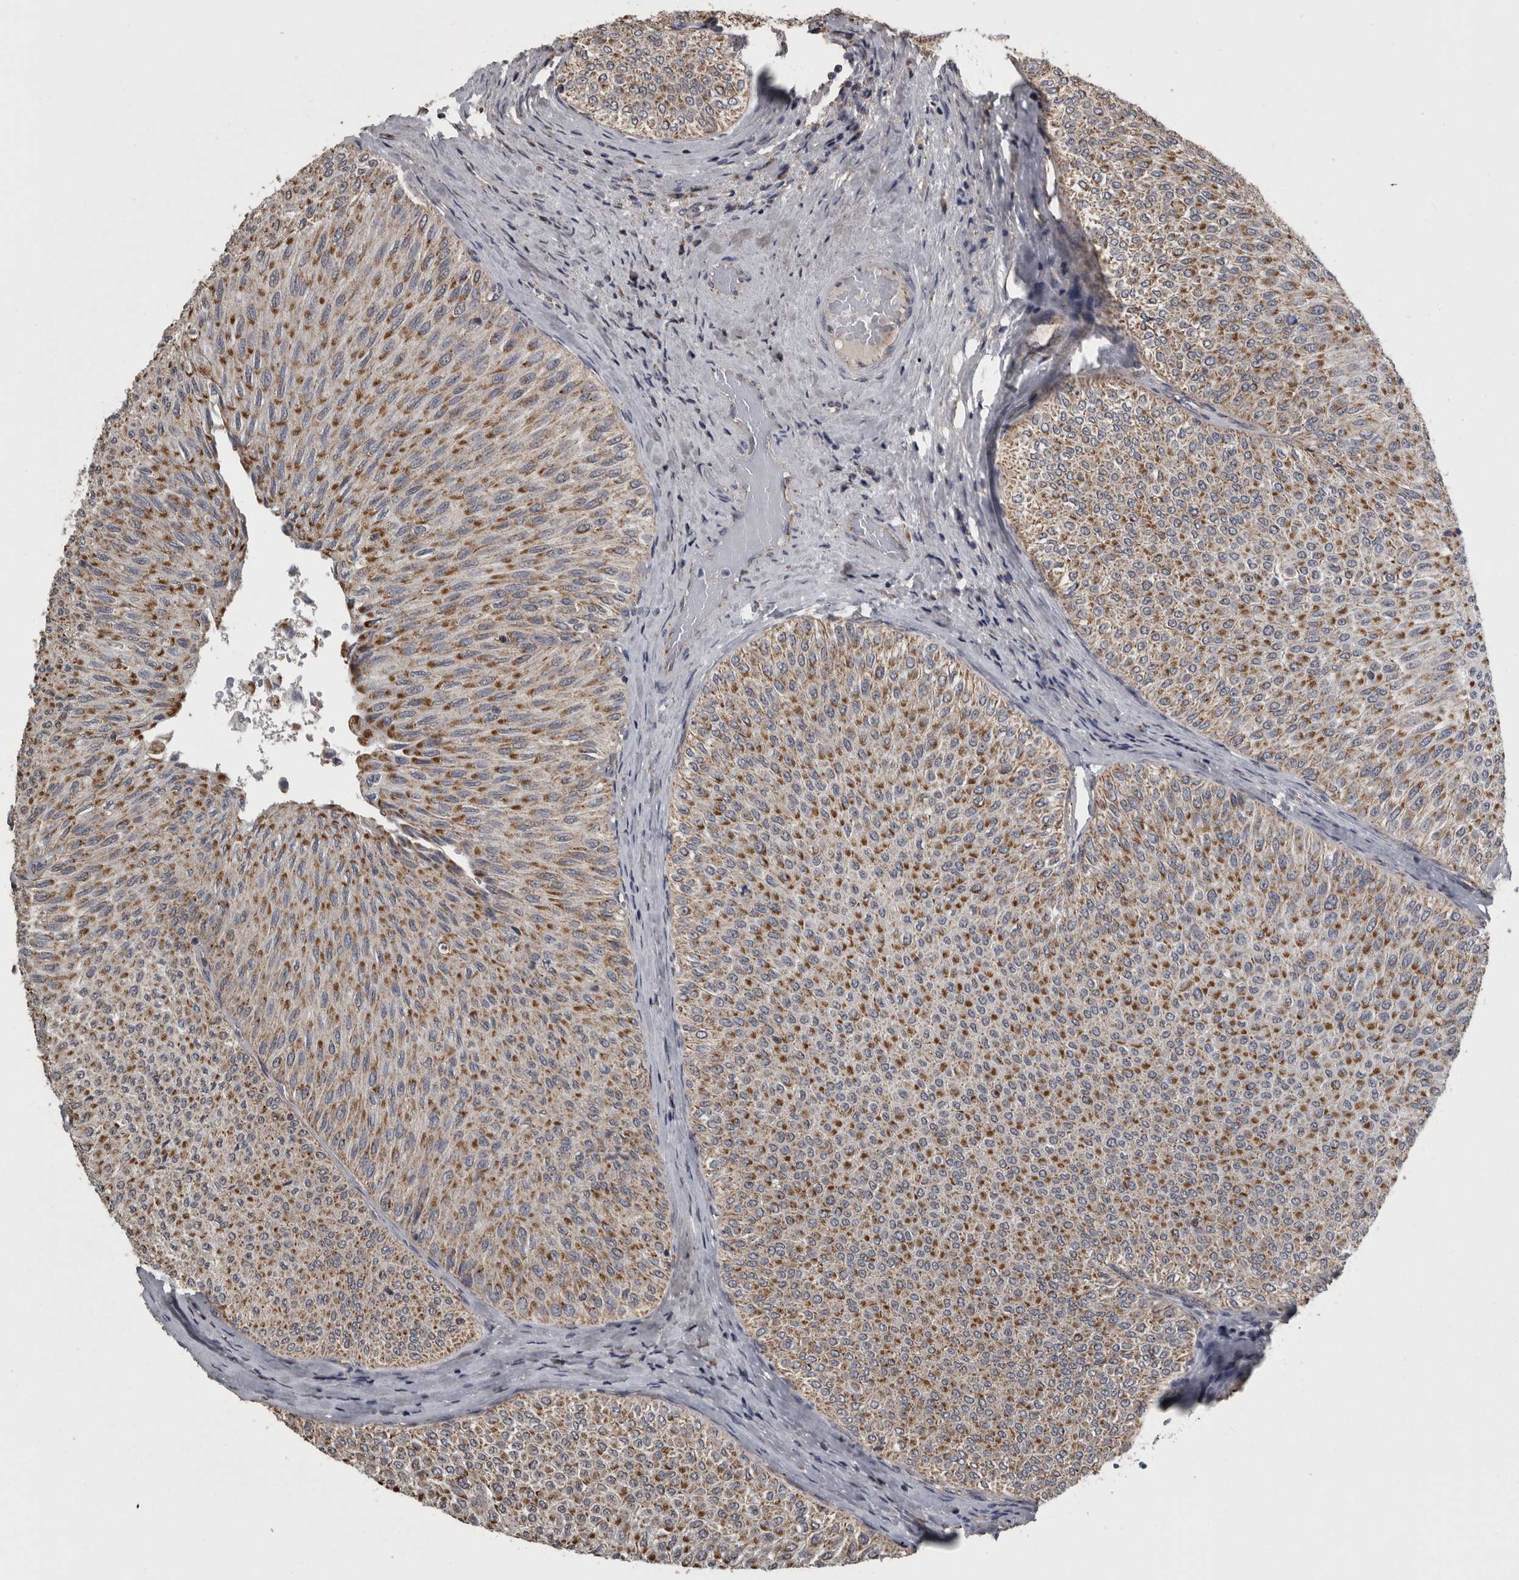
{"staining": {"intensity": "moderate", "quantity": ">75%", "location": "cytoplasmic/membranous"}, "tissue": "urothelial cancer", "cell_type": "Tumor cells", "image_type": "cancer", "snomed": [{"axis": "morphology", "description": "Urothelial carcinoma, Low grade"}, {"axis": "topography", "description": "Urinary bladder"}], "caption": "Immunohistochemical staining of human low-grade urothelial carcinoma shows medium levels of moderate cytoplasmic/membranous staining in approximately >75% of tumor cells. (DAB IHC with brightfield microscopy, high magnification).", "gene": "FRK", "patient": {"sex": "male", "age": 78}}